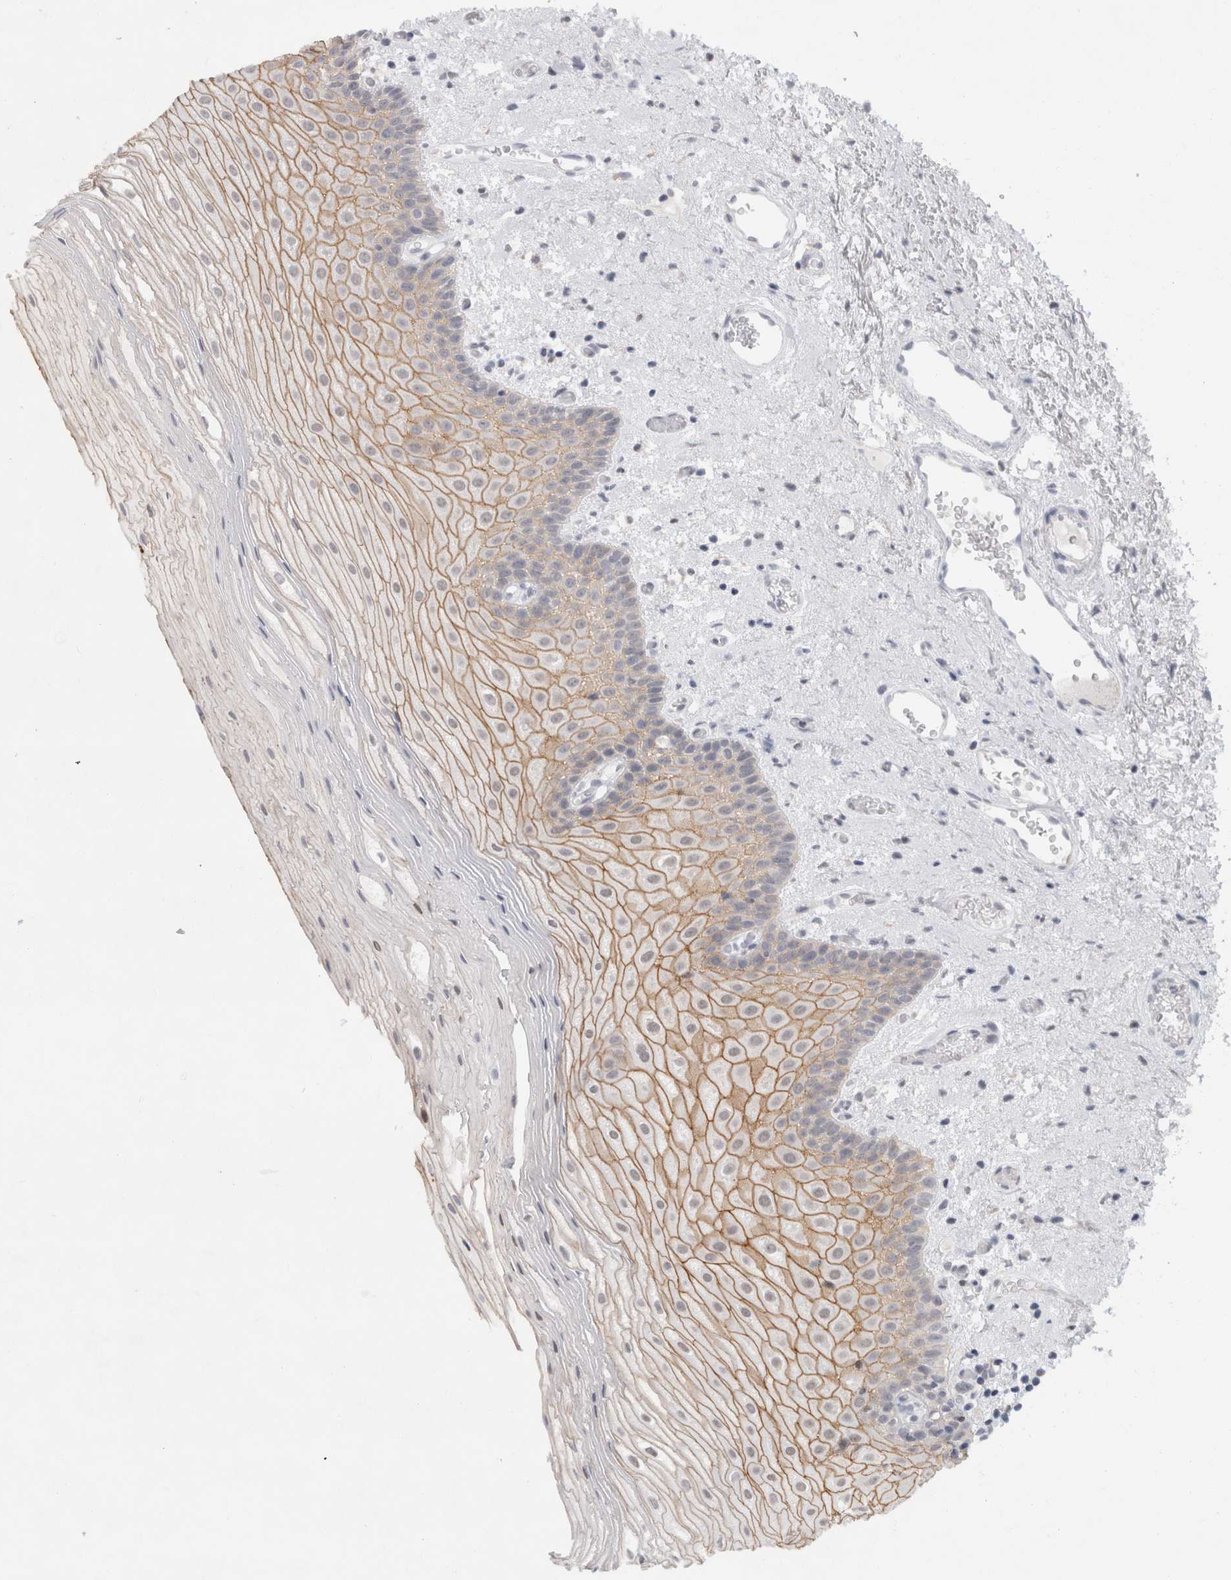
{"staining": {"intensity": "moderate", "quantity": ">75%", "location": "cytoplasmic/membranous"}, "tissue": "oral mucosa", "cell_type": "Squamous epithelial cells", "image_type": "normal", "snomed": [{"axis": "morphology", "description": "Normal tissue, NOS"}, {"axis": "topography", "description": "Oral tissue"}], "caption": "Protein analysis of benign oral mucosa displays moderate cytoplasmic/membranous staining in approximately >75% of squamous epithelial cells.", "gene": "NIPA1", "patient": {"sex": "male", "age": 52}}